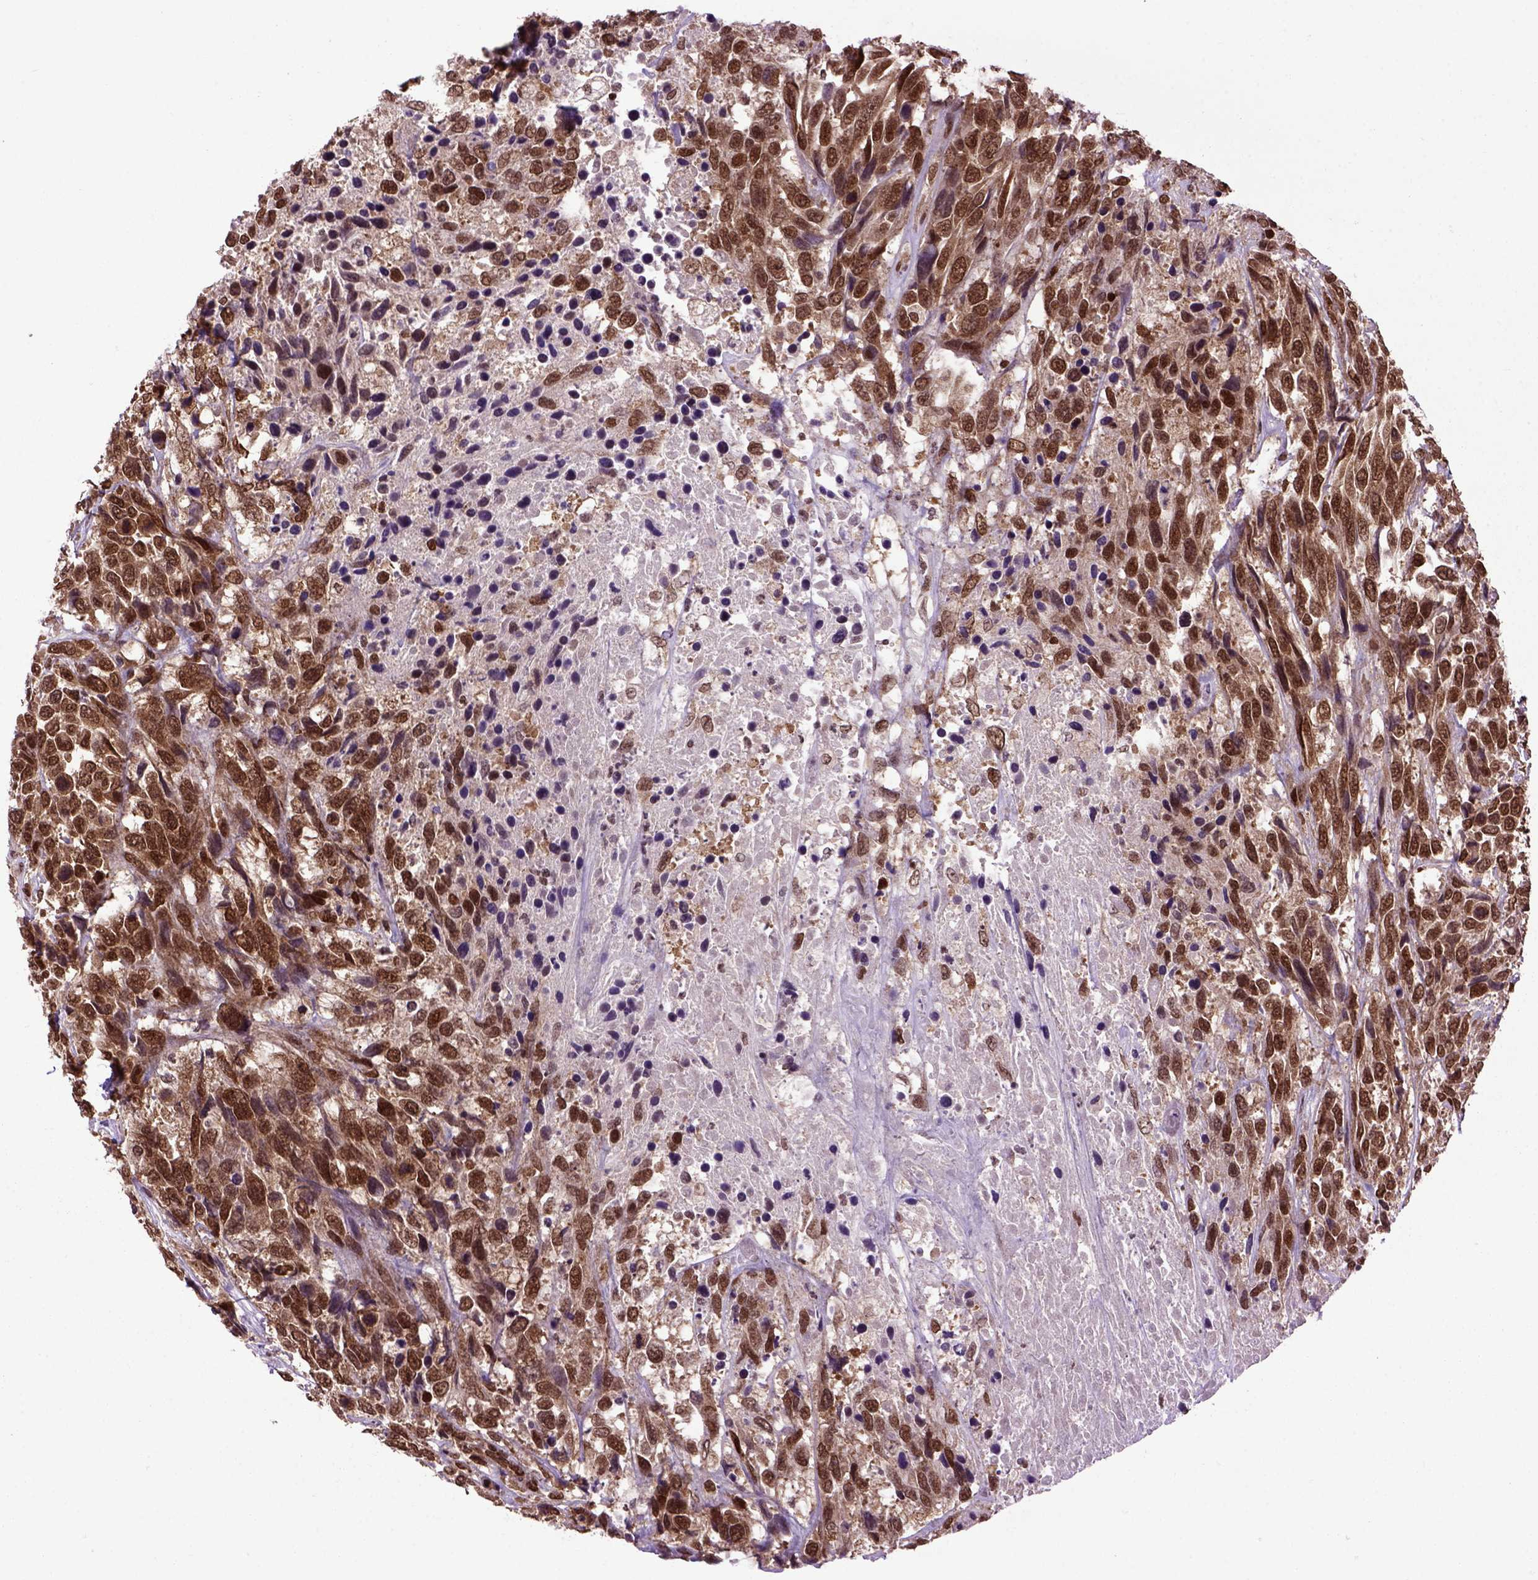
{"staining": {"intensity": "strong", "quantity": ">75%", "location": "cytoplasmic/membranous,nuclear"}, "tissue": "urothelial cancer", "cell_type": "Tumor cells", "image_type": "cancer", "snomed": [{"axis": "morphology", "description": "Urothelial carcinoma, High grade"}, {"axis": "topography", "description": "Urinary bladder"}], "caption": "Strong cytoplasmic/membranous and nuclear positivity for a protein is present in about >75% of tumor cells of high-grade urothelial carcinoma using IHC.", "gene": "CELF1", "patient": {"sex": "female", "age": 70}}